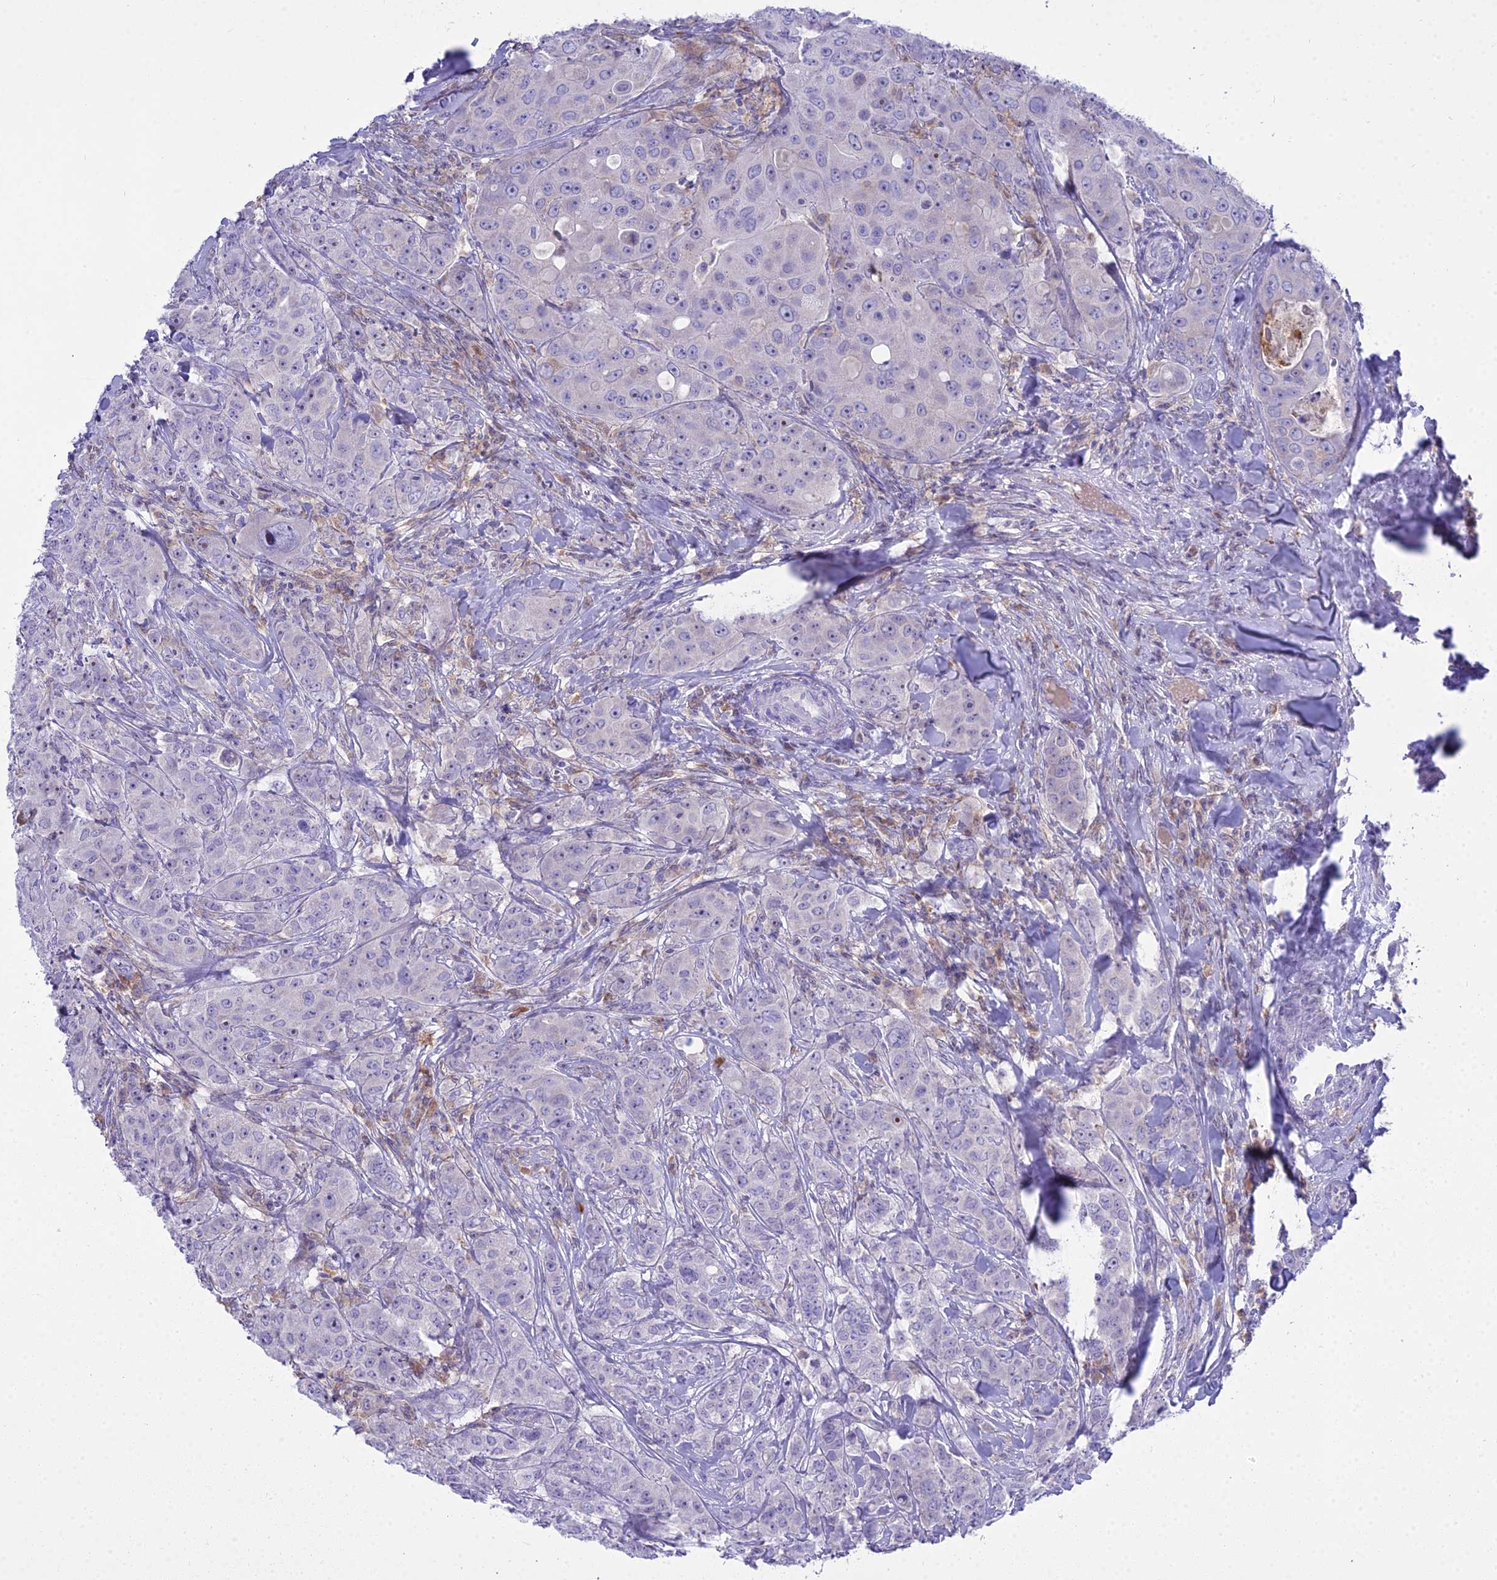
{"staining": {"intensity": "negative", "quantity": "none", "location": "none"}, "tissue": "breast cancer", "cell_type": "Tumor cells", "image_type": "cancer", "snomed": [{"axis": "morphology", "description": "Duct carcinoma"}, {"axis": "topography", "description": "Breast"}], "caption": "DAB immunohistochemical staining of human breast cancer (invasive ductal carcinoma) demonstrates no significant positivity in tumor cells.", "gene": "BLNK", "patient": {"sex": "female", "age": 43}}